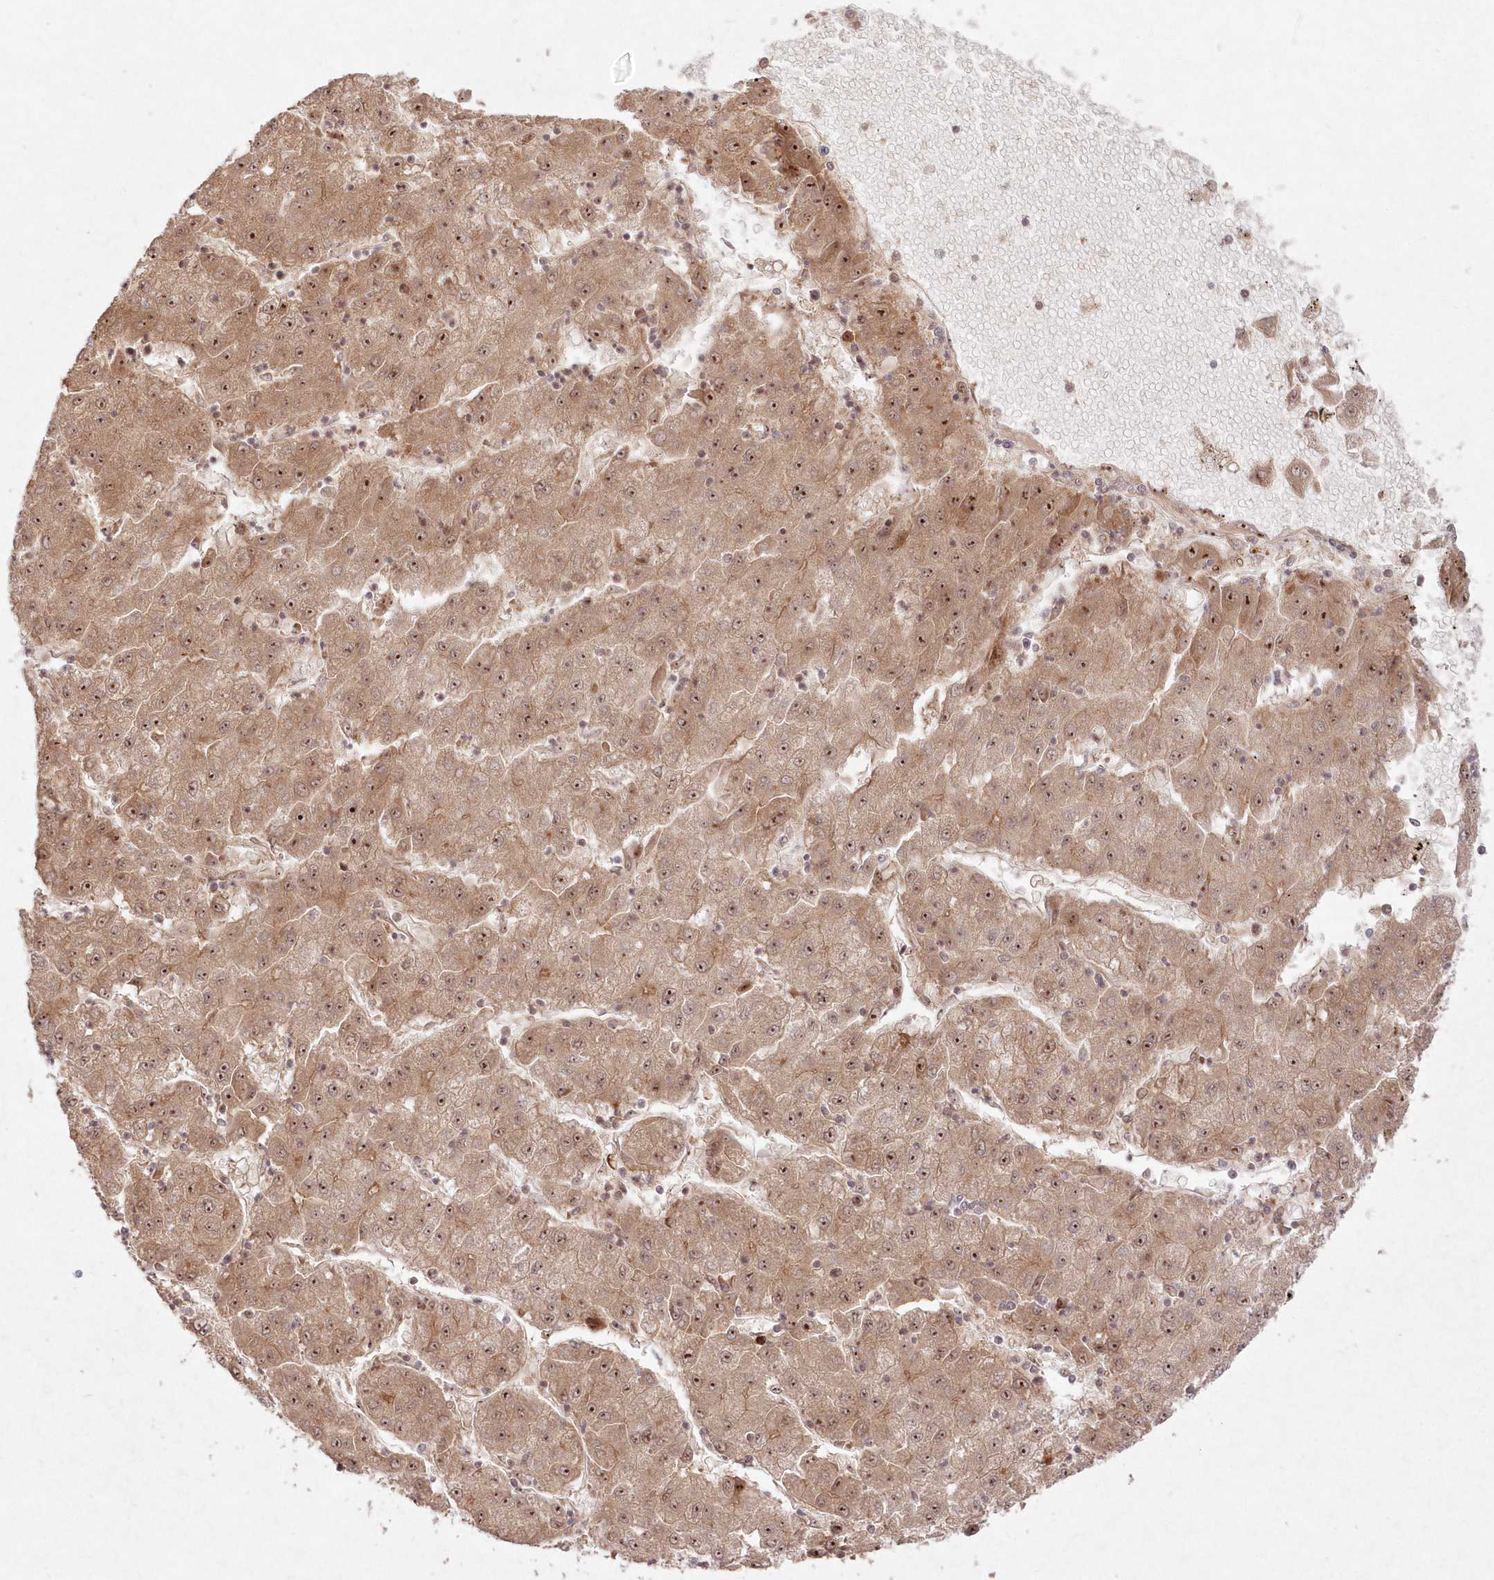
{"staining": {"intensity": "moderate", "quantity": ">75%", "location": "cytoplasmic/membranous,nuclear"}, "tissue": "liver cancer", "cell_type": "Tumor cells", "image_type": "cancer", "snomed": [{"axis": "morphology", "description": "Carcinoma, Hepatocellular, NOS"}, {"axis": "topography", "description": "Liver"}], "caption": "DAB immunohistochemical staining of liver cancer shows moderate cytoplasmic/membranous and nuclear protein staining in approximately >75% of tumor cells.", "gene": "SERINC1", "patient": {"sex": "male", "age": 72}}